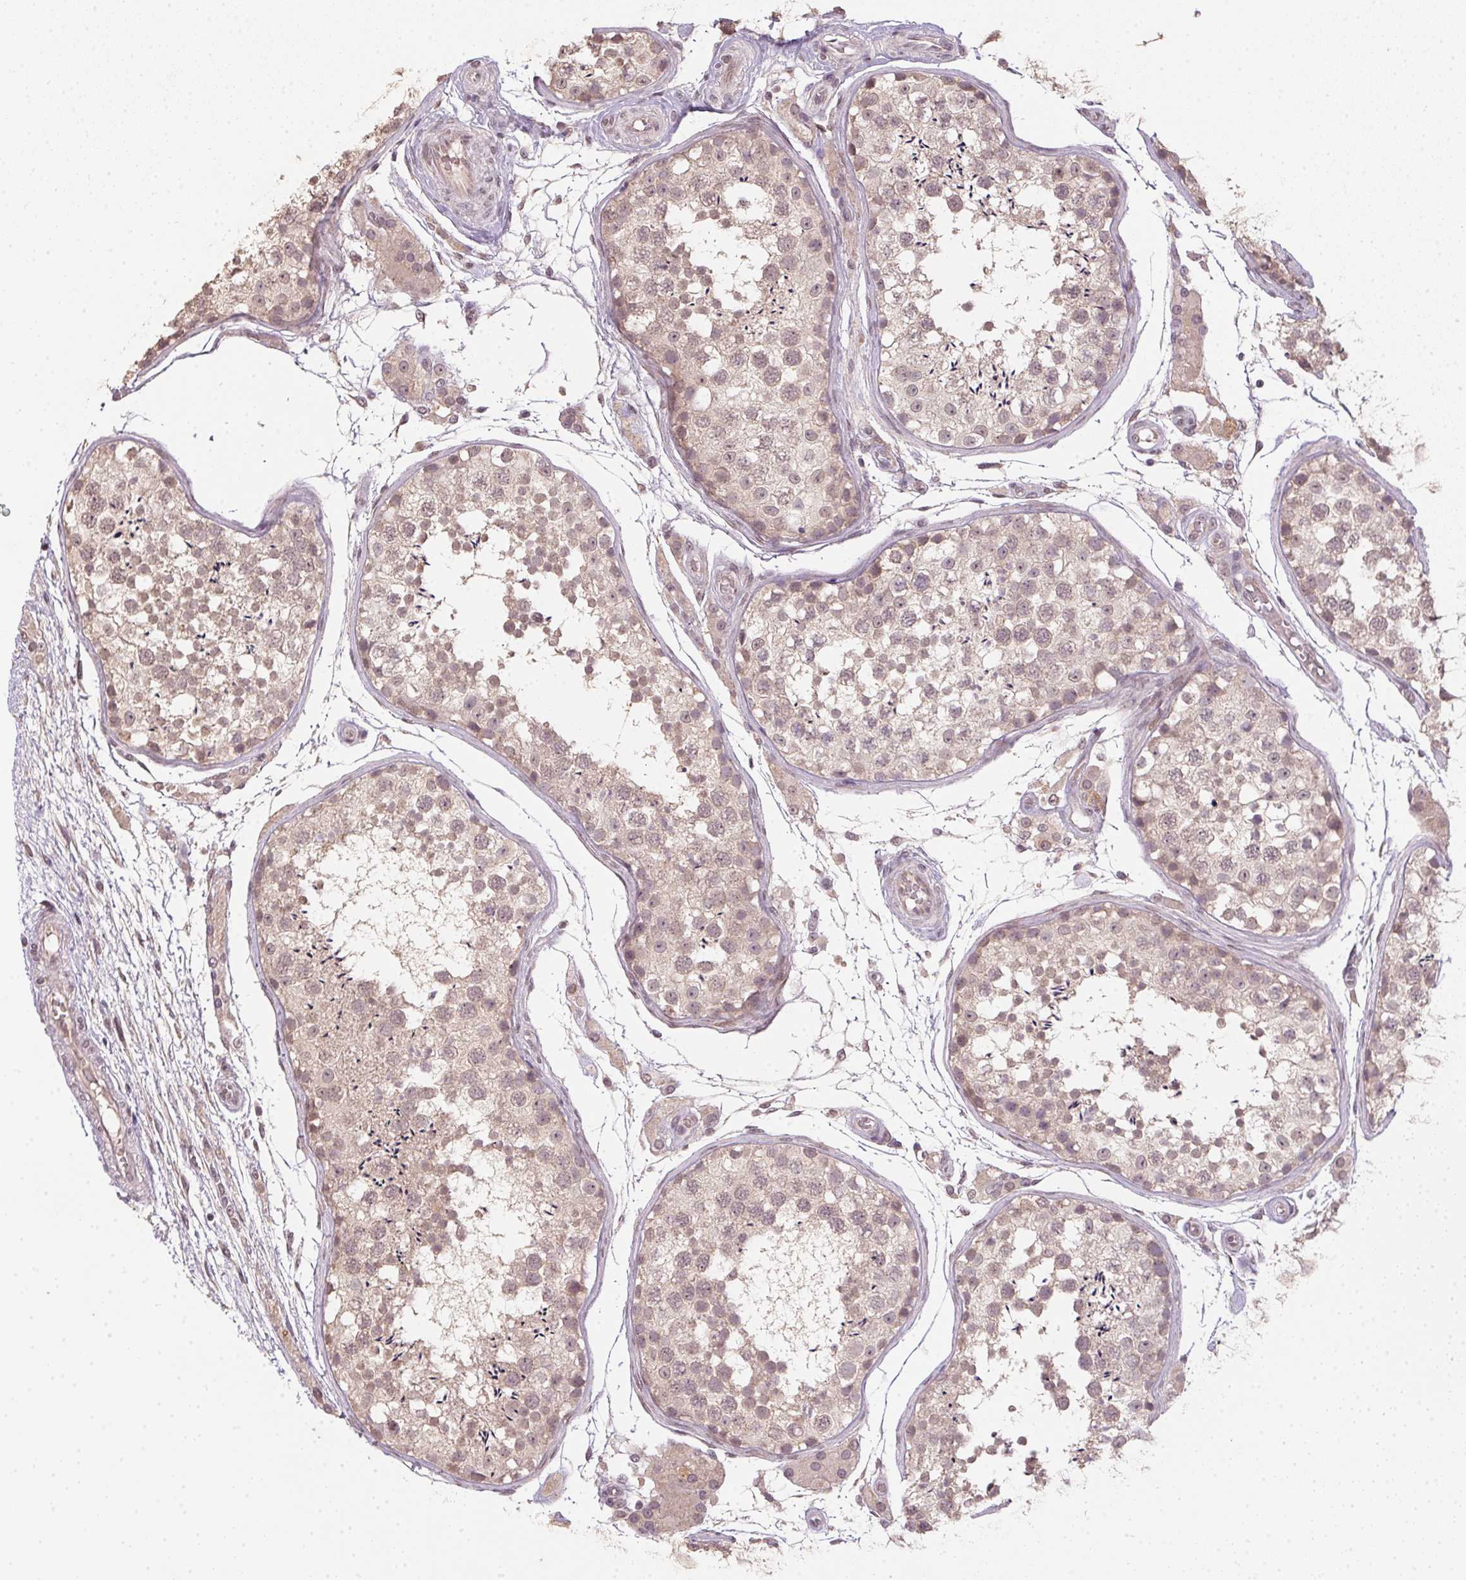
{"staining": {"intensity": "weak", "quantity": "<25%", "location": "cytoplasmic/membranous"}, "tissue": "testis", "cell_type": "Cells in seminiferous ducts", "image_type": "normal", "snomed": [{"axis": "morphology", "description": "Normal tissue, NOS"}, {"axis": "morphology", "description": "Seminoma, NOS"}, {"axis": "topography", "description": "Testis"}], "caption": "Immunohistochemistry photomicrograph of benign human testis stained for a protein (brown), which shows no expression in cells in seminiferous ducts.", "gene": "PPP4R4", "patient": {"sex": "male", "age": 29}}